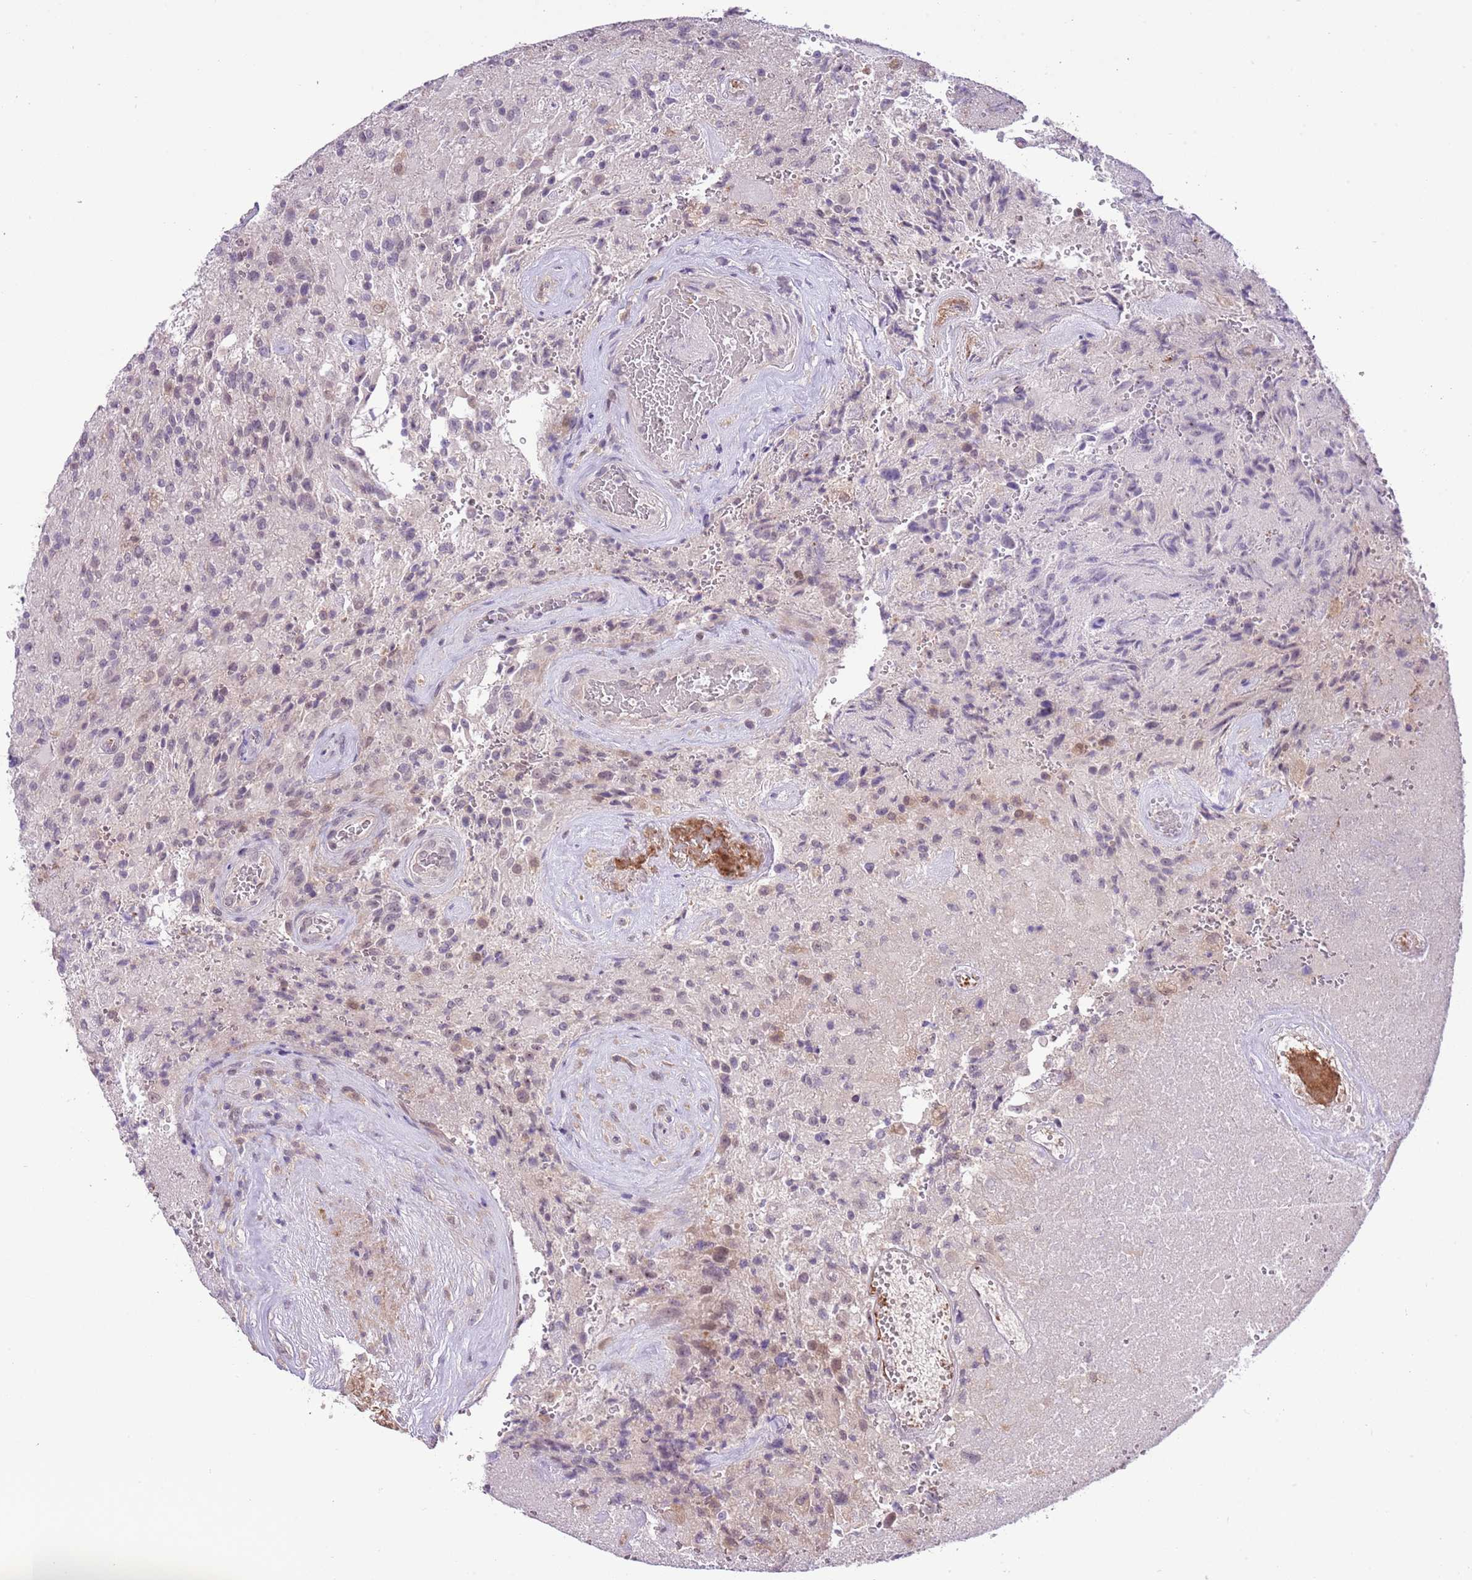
{"staining": {"intensity": "negative", "quantity": "none", "location": "none"}, "tissue": "glioma", "cell_type": "Tumor cells", "image_type": "cancer", "snomed": [{"axis": "morphology", "description": "Normal tissue, NOS"}, {"axis": "morphology", "description": "Glioma, malignant, High grade"}, {"axis": "topography", "description": "Cerebral cortex"}], "caption": "Image shows no protein expression in tumor cells of high-grade glioma (malignant) tissue.", "gene": "GALK2", "patient": {"sex": "male", "age": 56}}